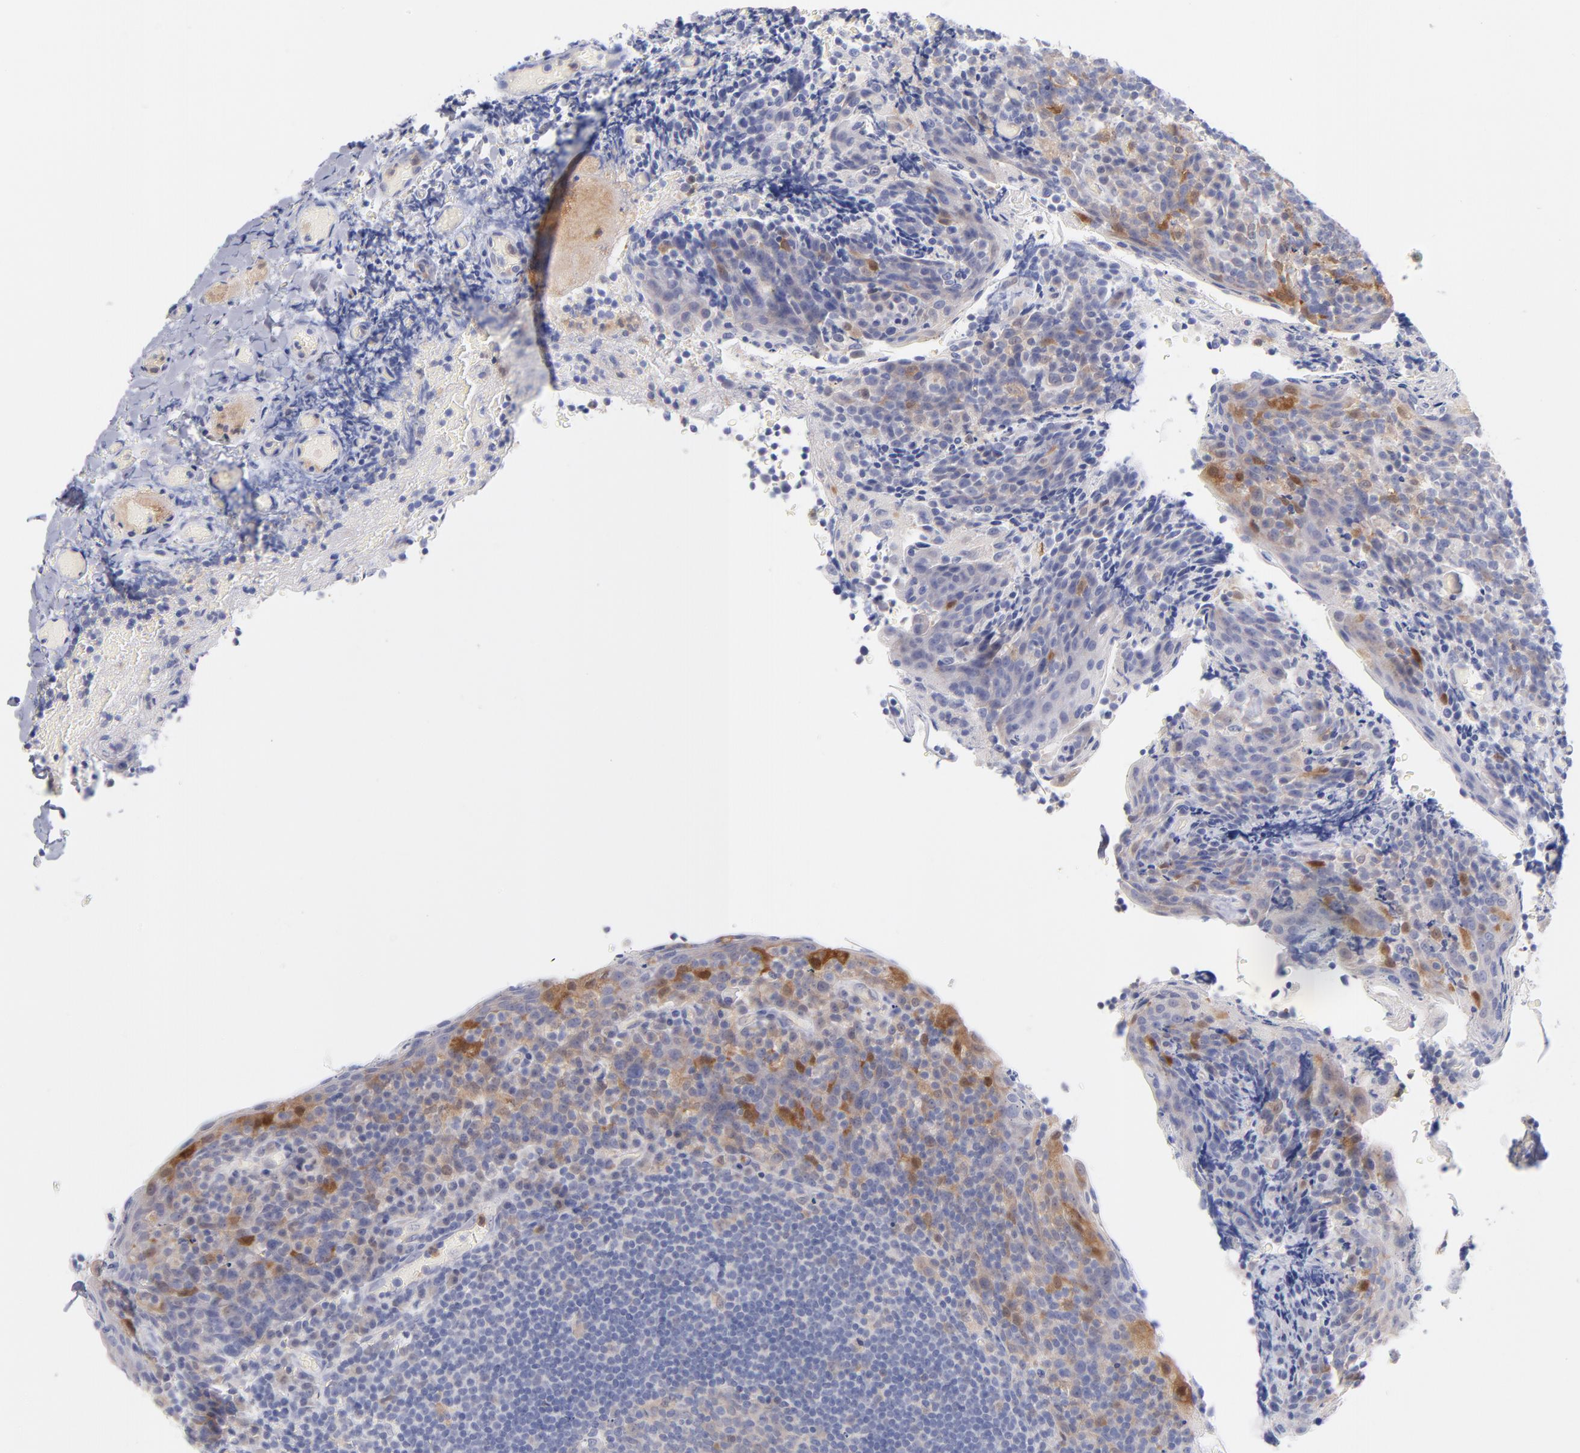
{"staining": {"intensity": "weak", "quantity": "<25%", "location": "nuclear"}, "tissue": "tonsil", "cell_type": "Germinal center cells", "image_type": "normal", "snomed": [{"axis": "morphology", "description": "Normal tissue, NOS"}, {"axis": "topography", "description": "Tonsil"}], "caption": "A photomicrograph of tonsil stained for a protein reveals no brown staining in germinal center cells.", "gene": "BID", "patient": {"sex": "male", "age": 17}}